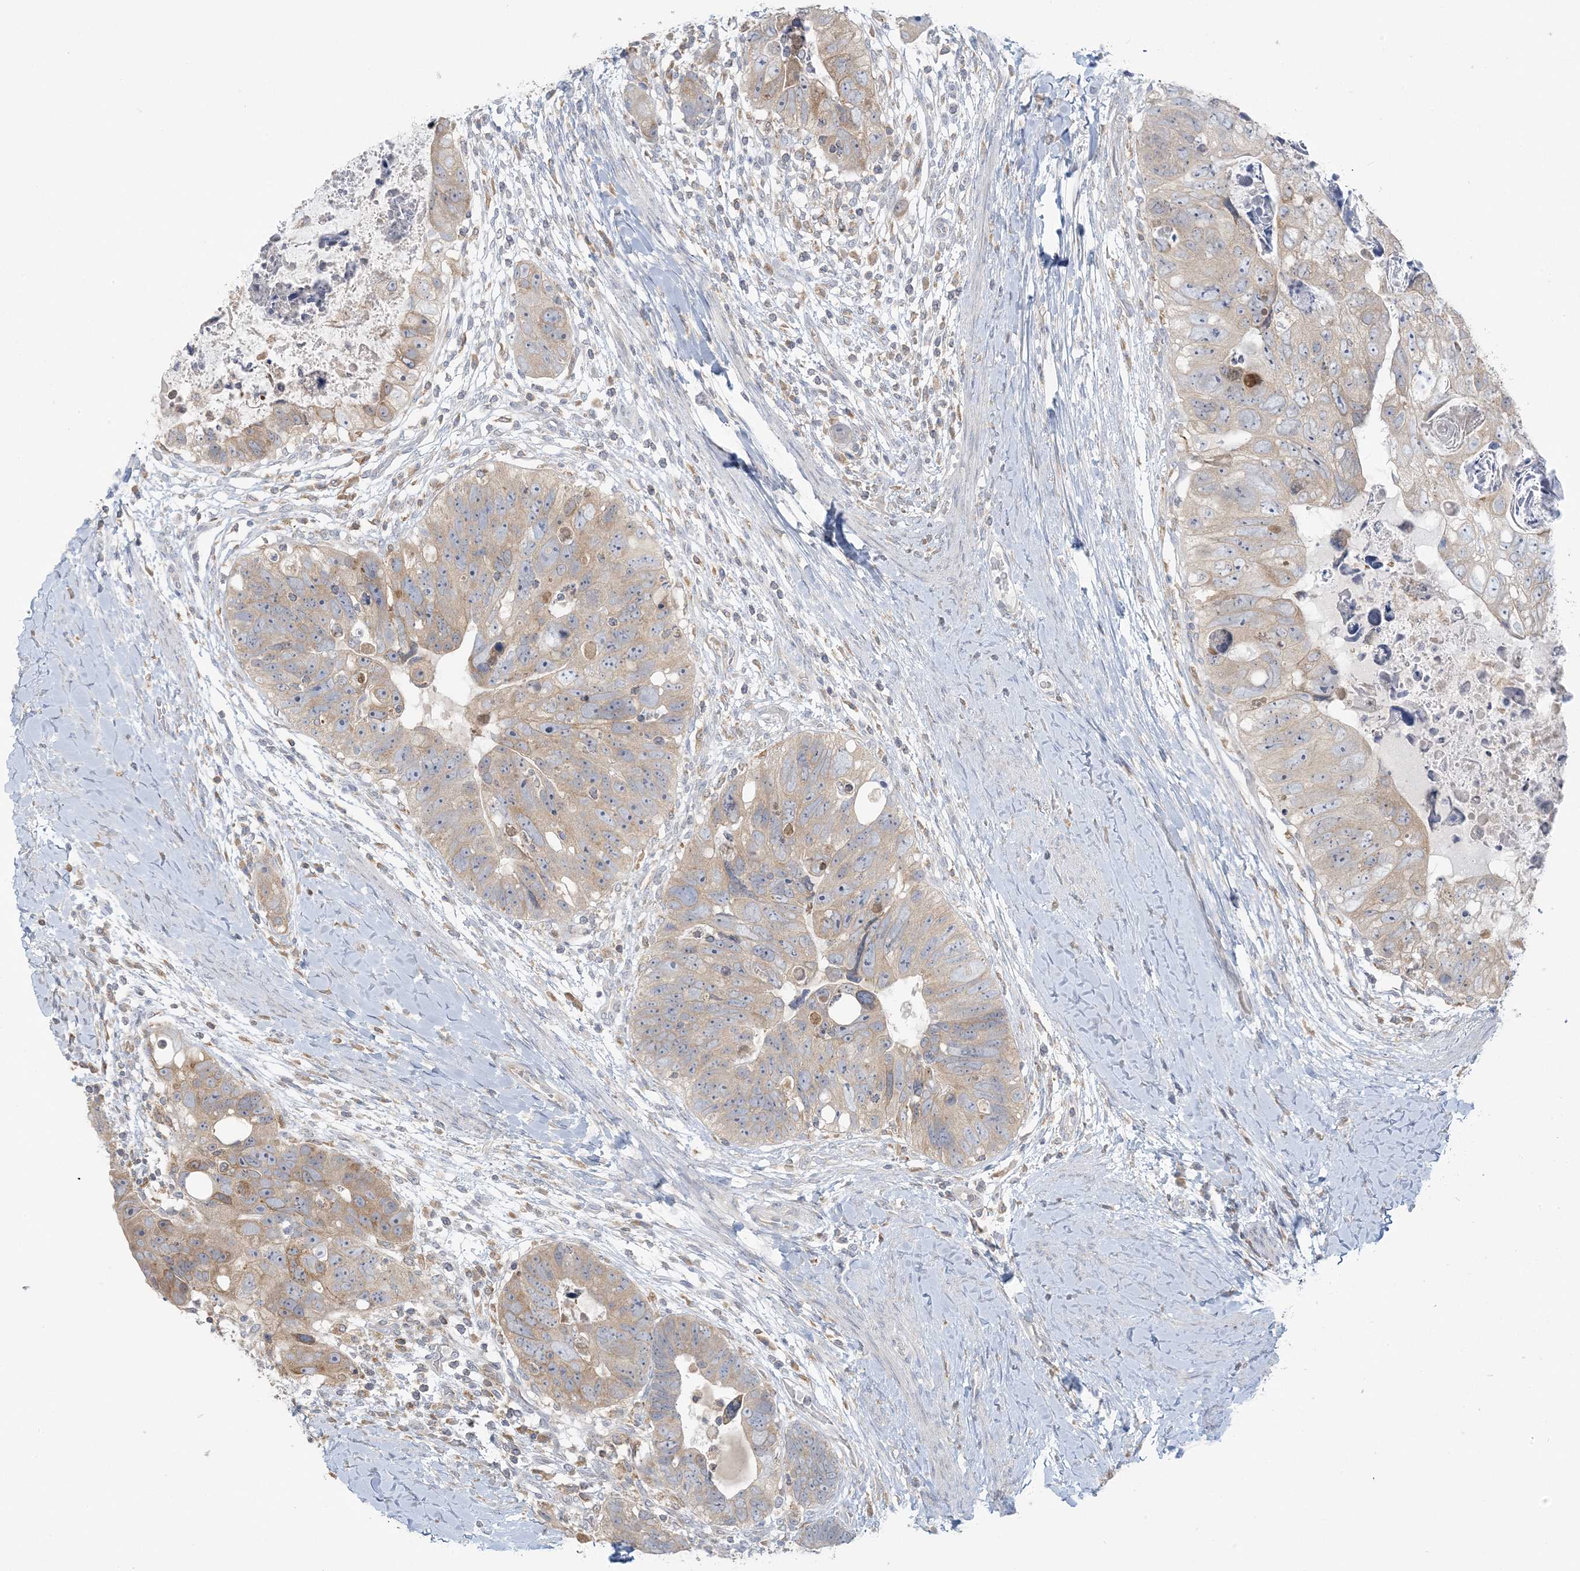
{"staining": {"intensity": "weak", "quantity": ">75%", "location": "cytoplasmic/membranous"}, "tissue": "colorectal cancer", "cell_type": "Tumor cells", "image_type": "cancer", "snomed": [{"axis": "morphology", "description": "Adenocarcinoma, NOS"}, {"axis": "topography", "description": "Rectum"}], "caption": "DAB immunohistochemical staining of human colorectal adenocarcinoma shows weak cytoplasmic/membranous protein positivity in about >75% of tumor cells.", "gene": "EEFSEC", "patient": {"sex": "male", "age": 59}}